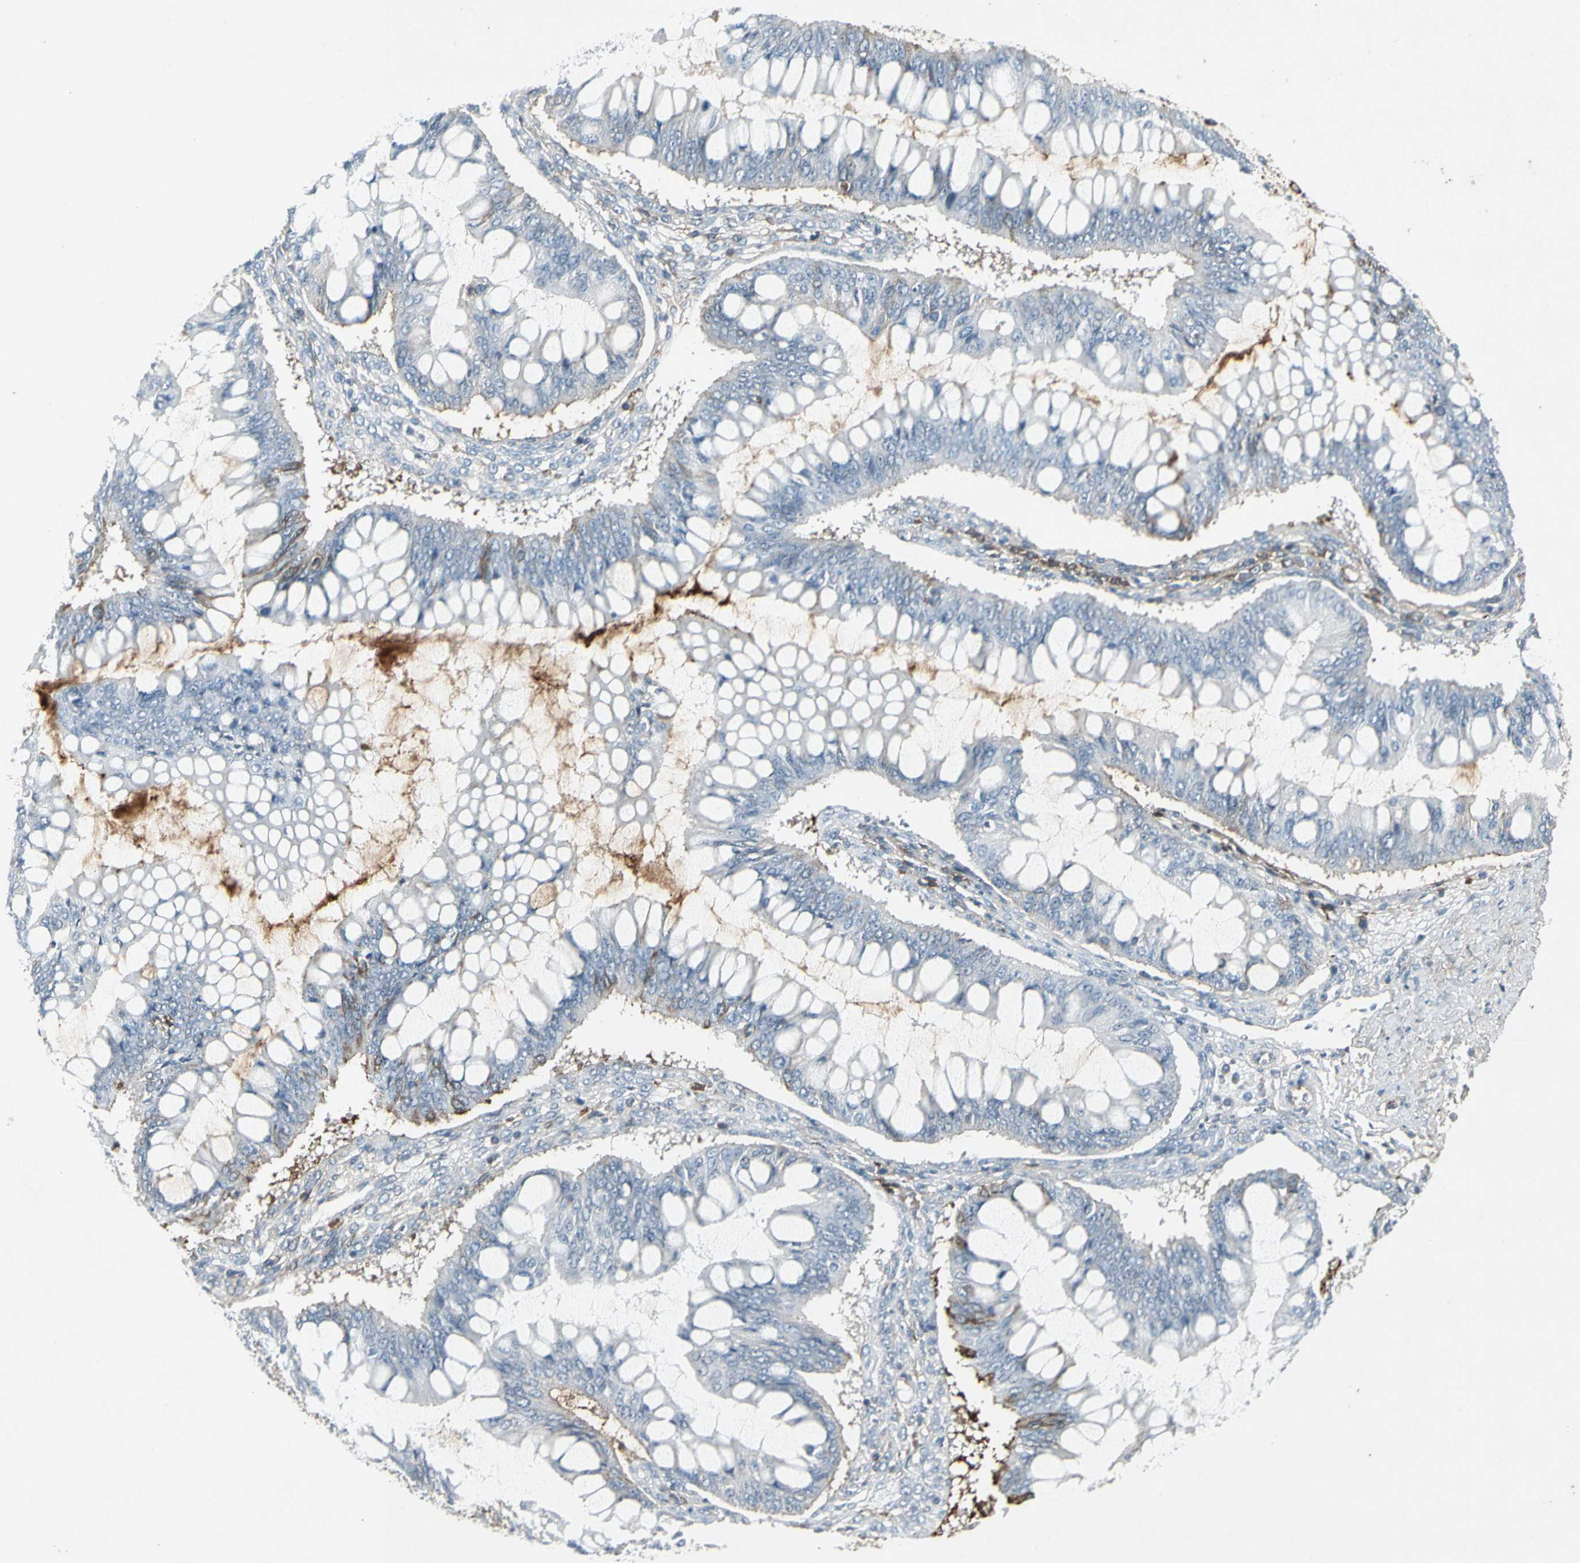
{"staining": {"intensity": "moderate", "quantity": "<25%", "location": "cytoplasmic/membranous"}, "tissue": "ovarian cancer", "cell_type": "Tumor cells", "image_type": "cancer", "snomed": [{"axis": "morphology", "description": "Cystadenocarcinoma, mucinous, NOS"}, {"axis": "topography", "description": "Ovary"}], "caption": "Approximately <25% of tumor cells in human ovarian cancer (mucinous cystadenocarcinoma) show moderate cytoplasmic/membranous protein positivity as visualized by brown immunohistochemical staining.", "gene": "IGHM", "patient": {"sex": "female", "age": 73}}